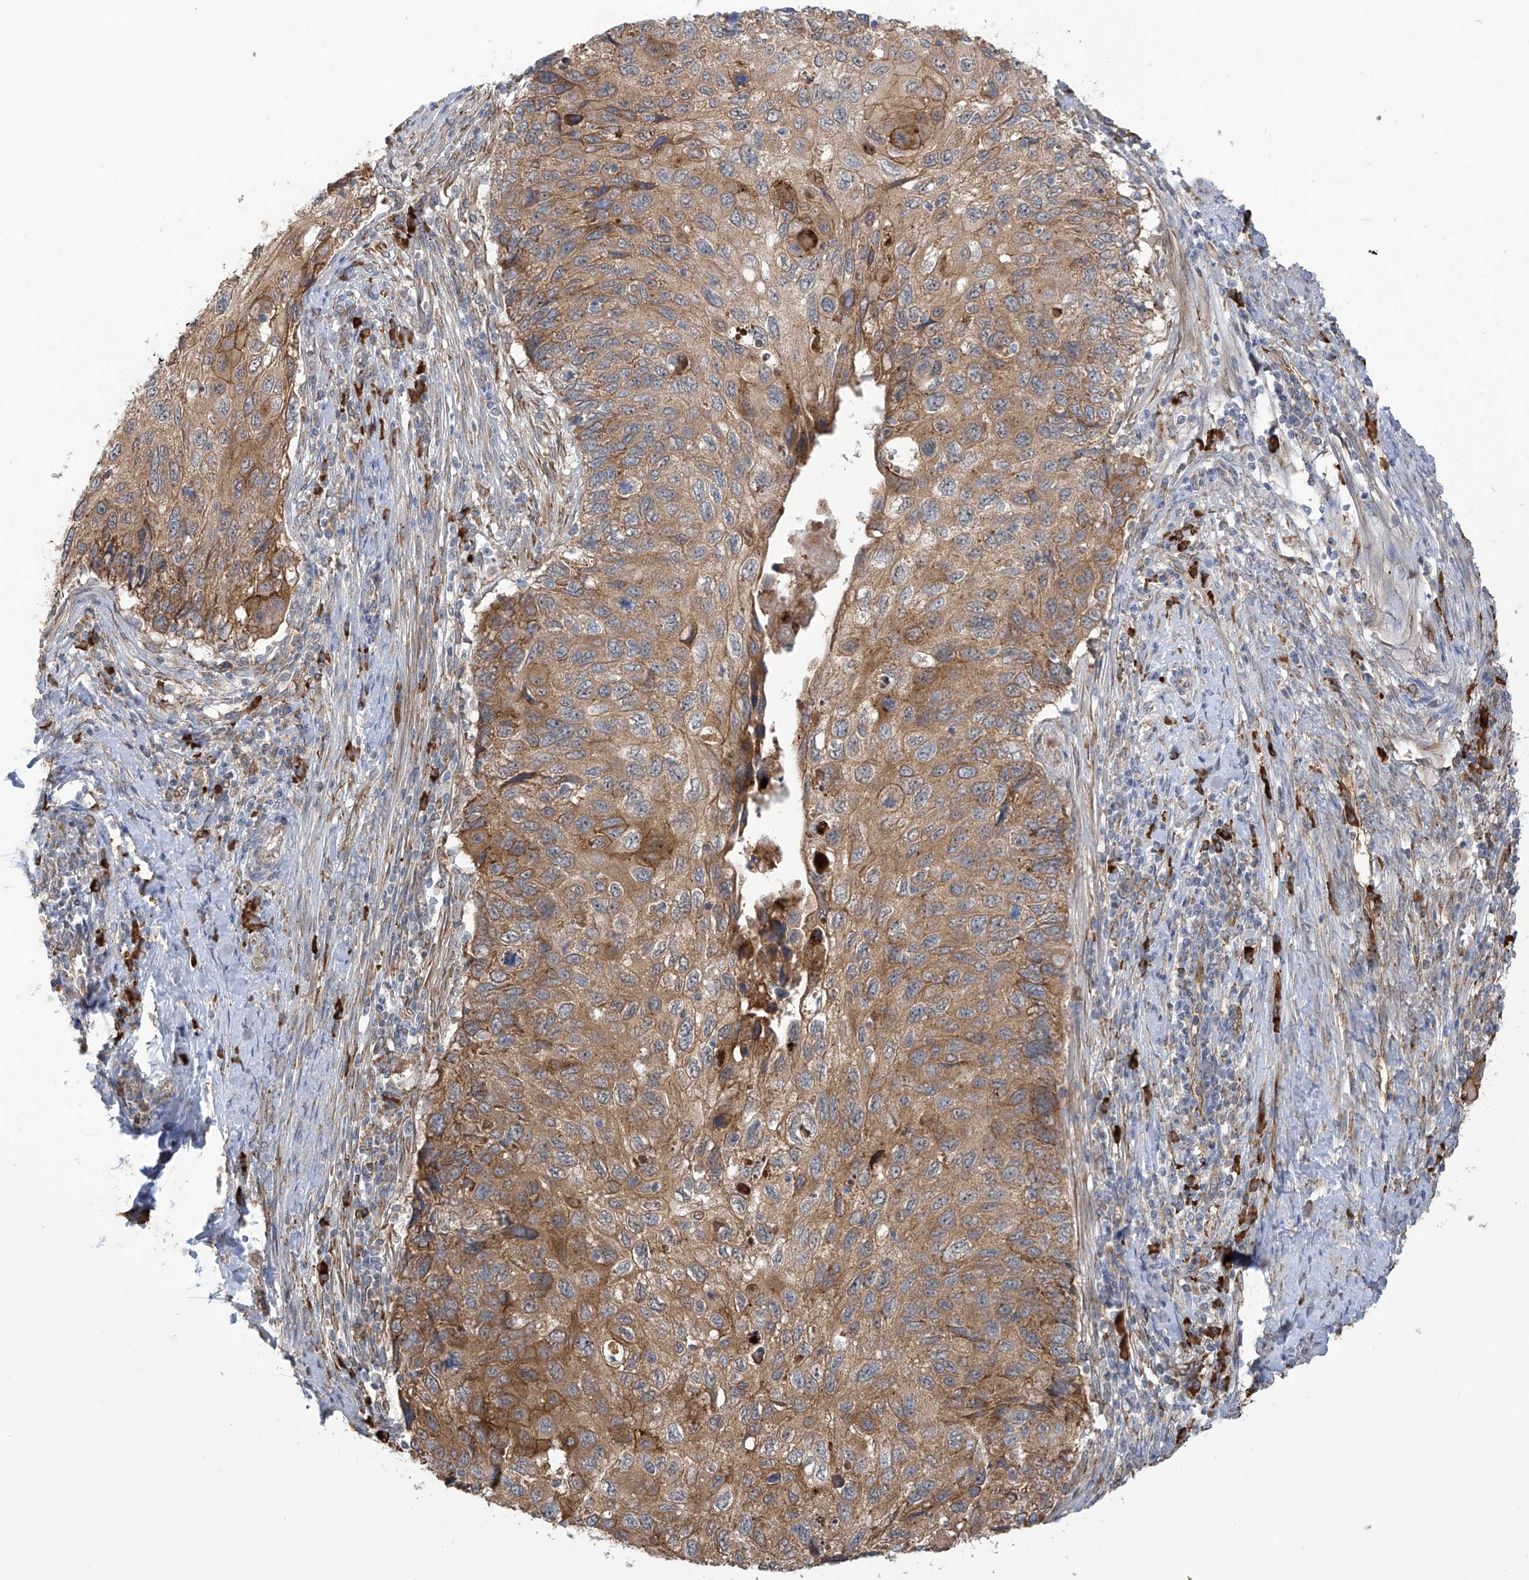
{"staining": {"intensity": "moderate", "quantity": "25%-75%", "location": "cytoplasmic/membranous"}, "tissue": "cervical cancer", "cell_type": "Tumor cells", "image_type": "cancer", "snomed": [{"axis": "morphology", "description": "Squamous cell carcinoma, NOS"}, {"axis": "topography", "description": "Cervix"}], "caption": "Squamous cell carcinoma (cervical) tissue reveals moderate cytoplasmic/membranous positivity in about 25%-75% of tumor cells", "gene": "KIAA1522", "patient": {"sex": "female", "age": 70}}